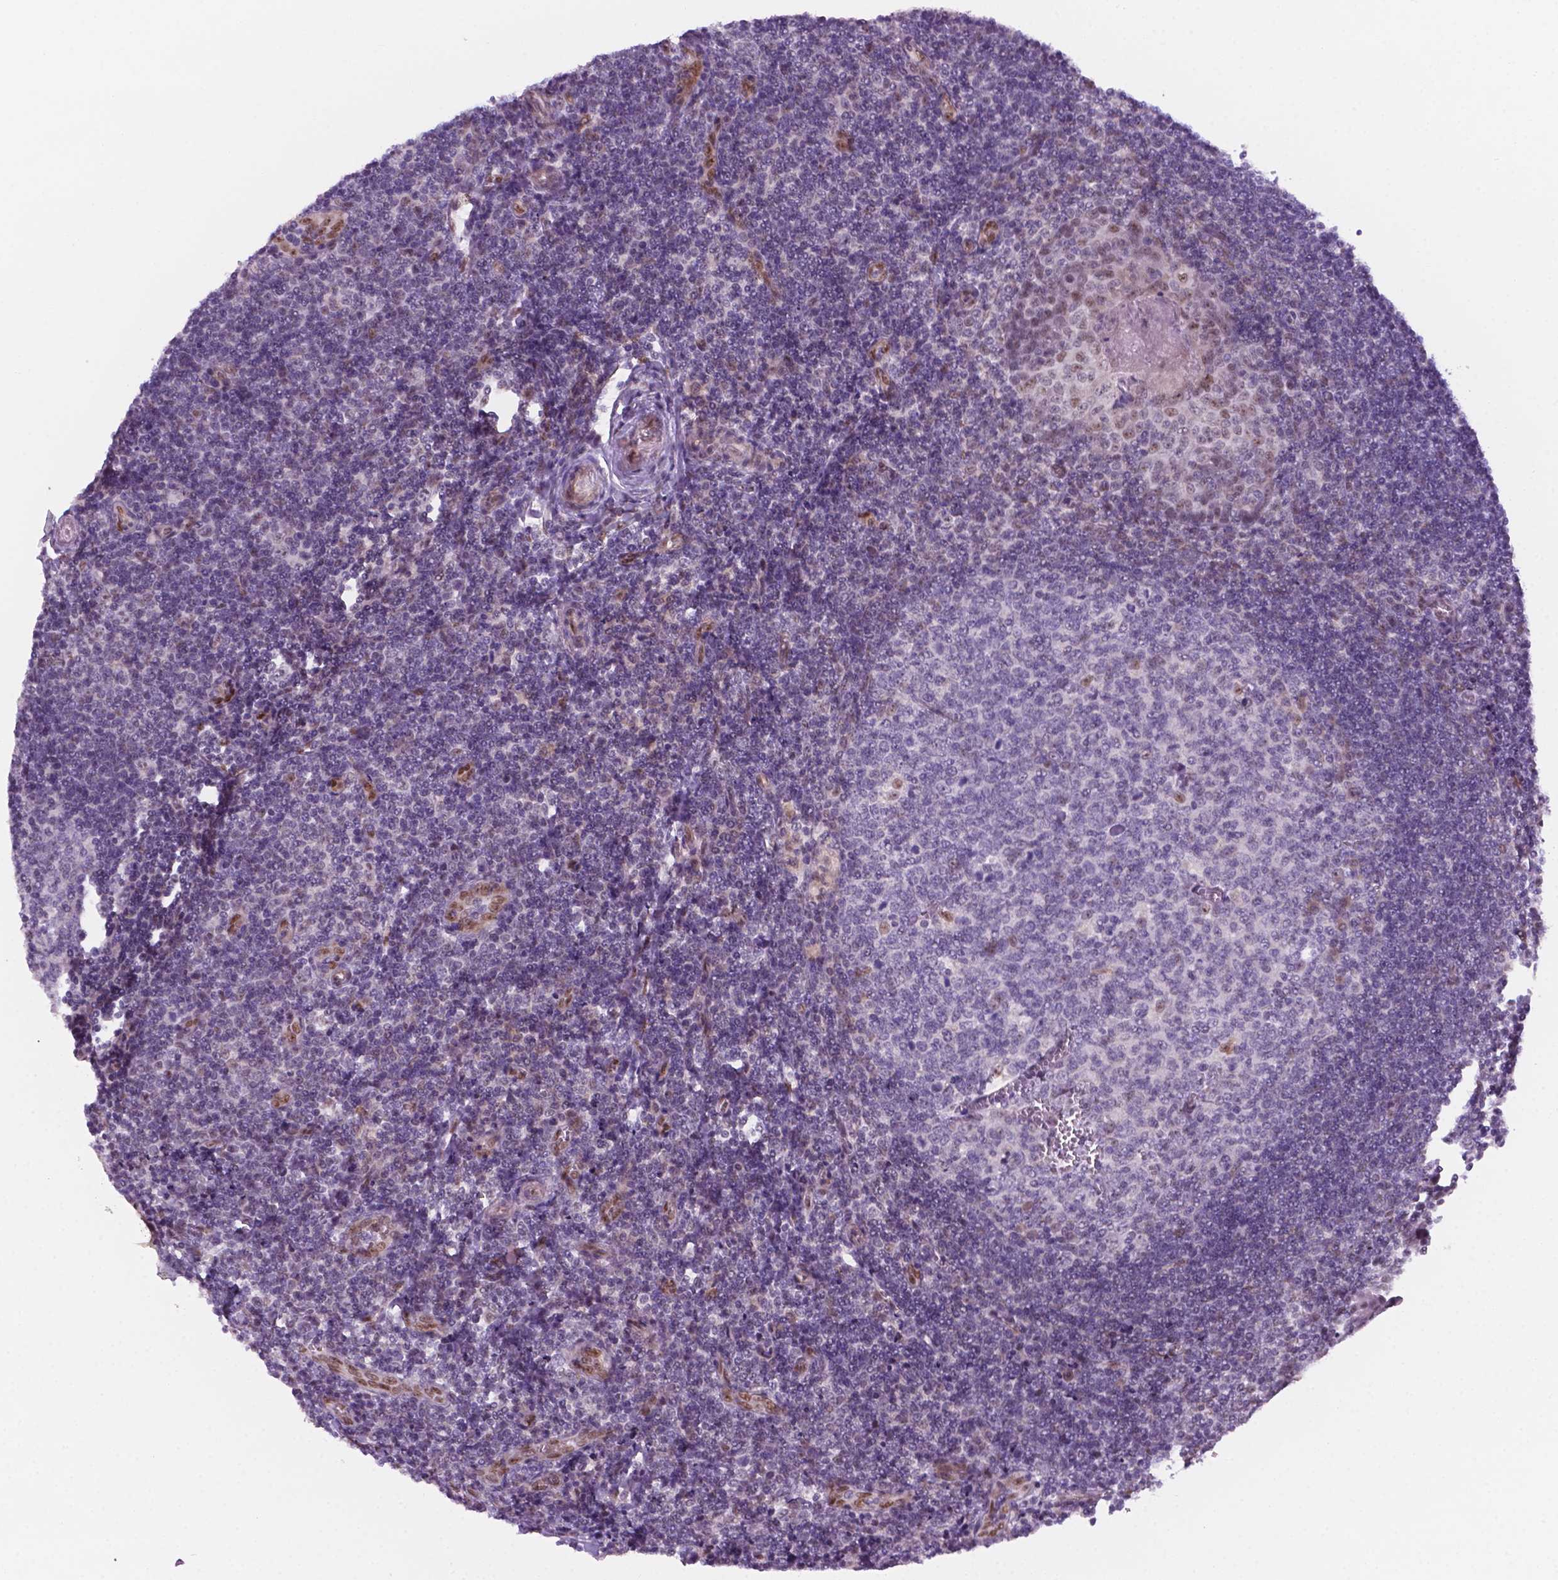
{"staining": {"intensity": "moderate", "quantity": "<25%", "location": "nuclear"}, "tissue": "tonsil", "cell_type": "Germinal center cells", "image_type": "normal", "snomed": [{"axis": "morphology", "description": "Normal tissue, NOS"}, {"axis": "morphology", "description": "Inflammation, NOS"}, {"axis": "topography", "description": "Tonsil"}], "caption": "Tonsil stained for a protein (brown) demonstrates moderate nuclear positive expression in about <25% of germinal center cells.", "gene": "C18orf21", "patient": {"sex": "female", "age": 31}}